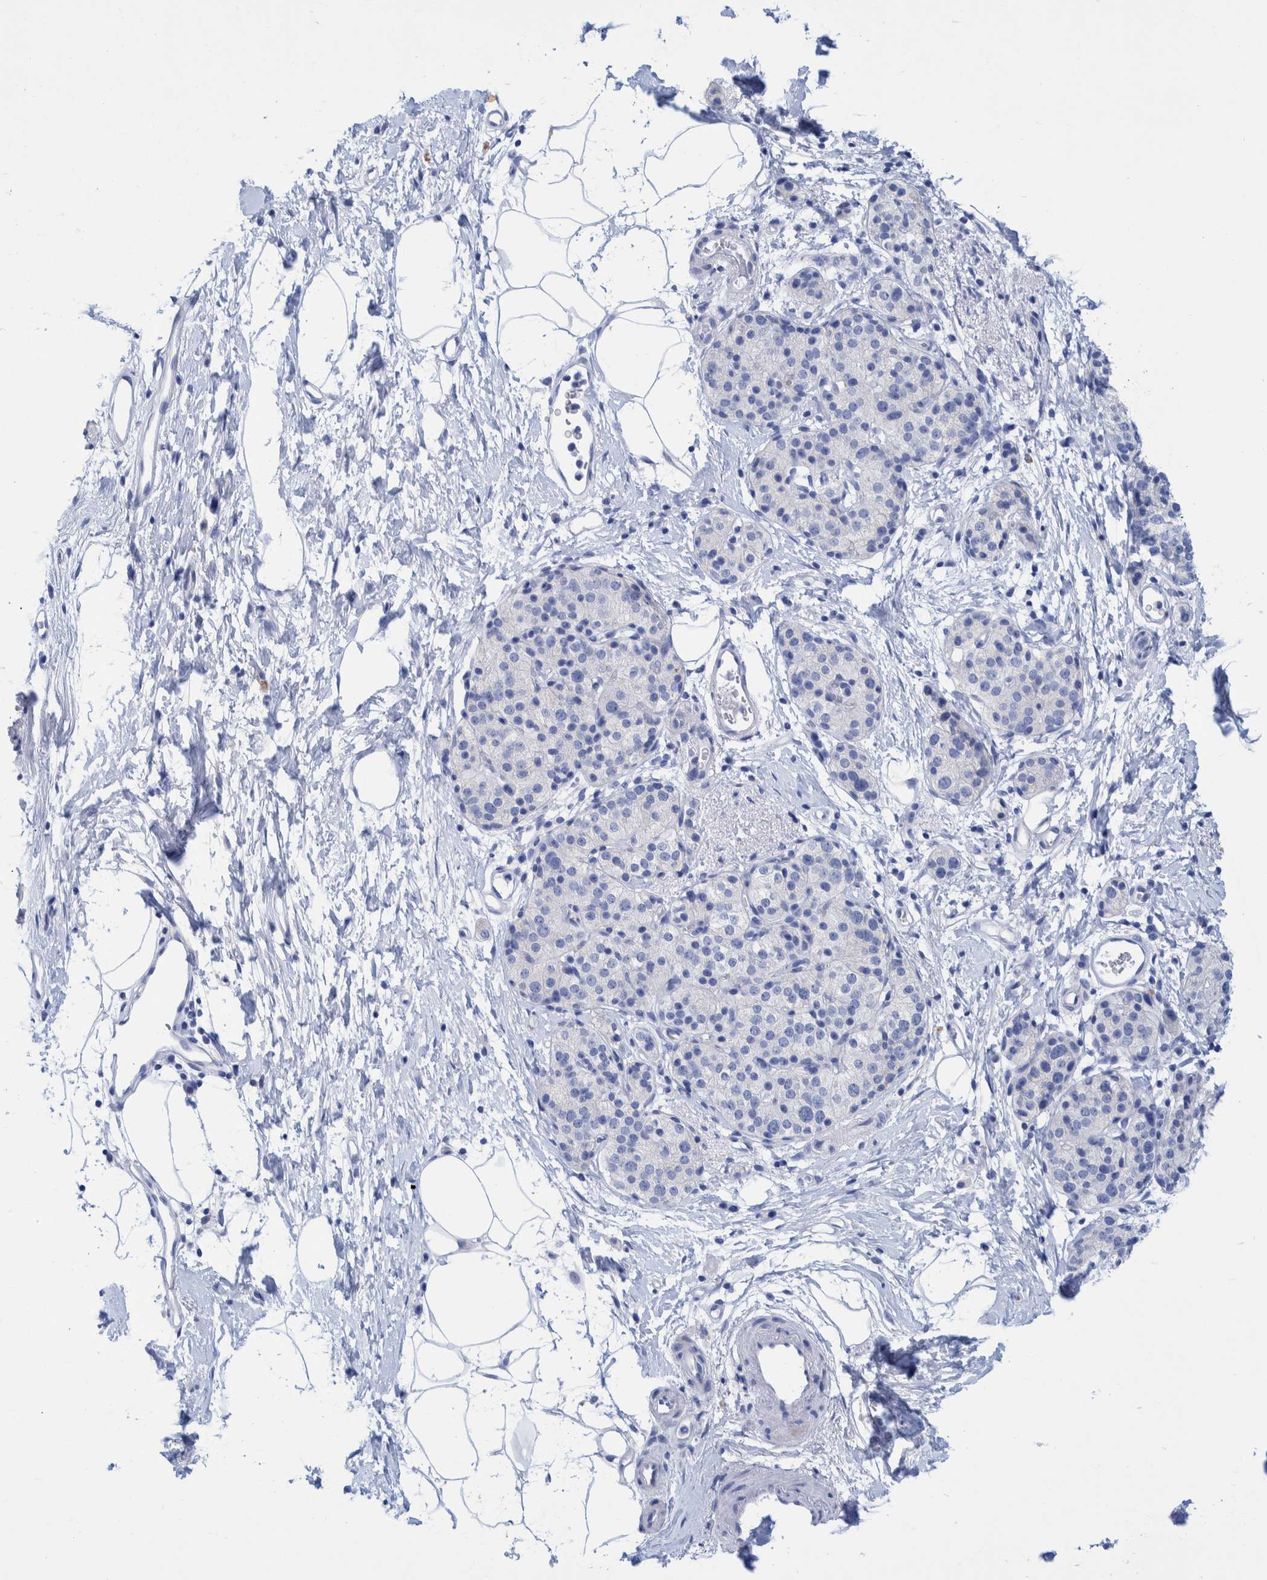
{"staining": {"intensity": "negative", "quantity": "none", "location": "none"}, "tissue": "pancreatic cancer", "cell_type": "Tumor cells", "image_type": "cancer", "snomed": [{"axis": "morphology", "description": "Adenocarcinoma, NOS"}, {"axis": "topography", "description": "Pancreas"}], "caption": "Immunohistochemistry photomicrograph of pancreatic cancer (adenocarcinoma) stained for a protein (brown), which displays no positivity in tumor cells.", "gene": "PERP", "patient": {"sex": "male", "age": 50}}